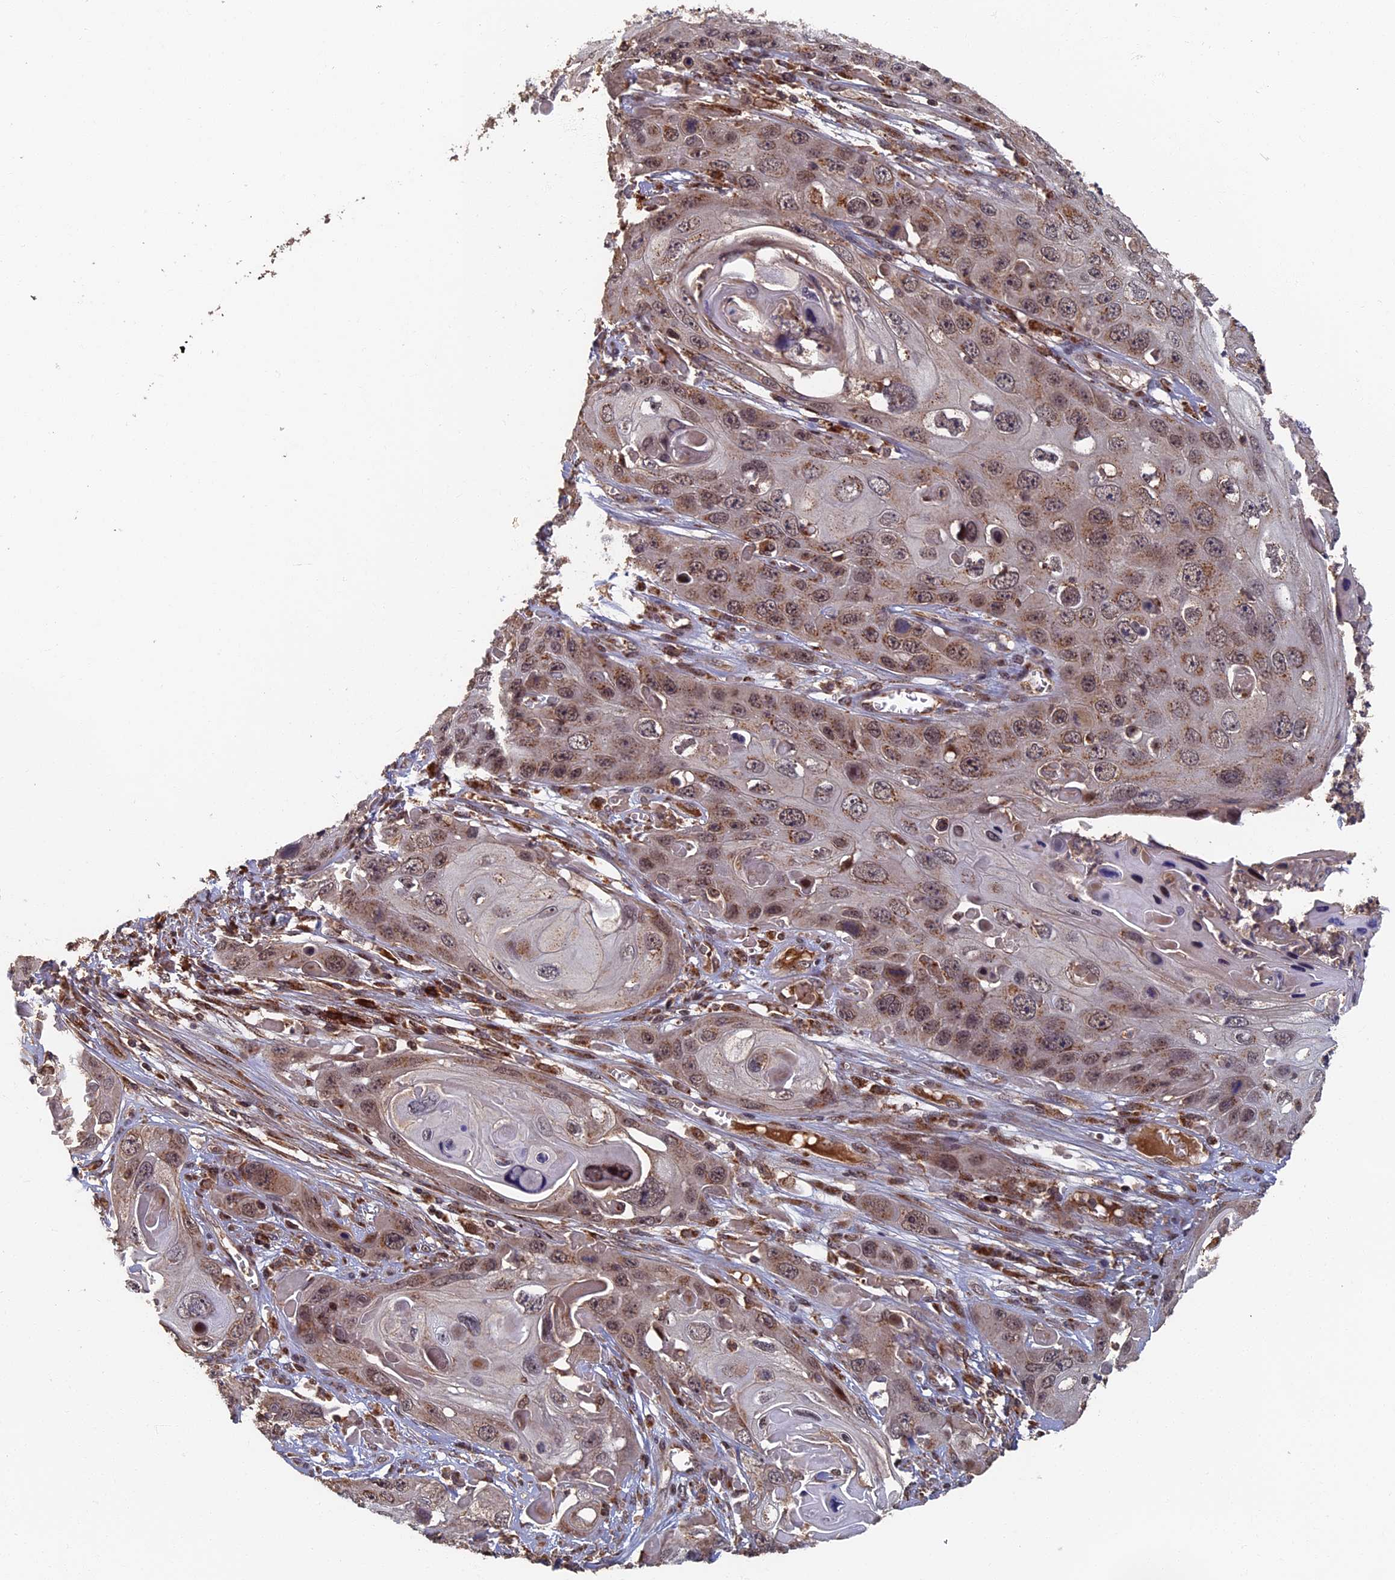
{"staining": {"intensity": "weak", "quantity": ">75%", "location": "cytoplasmic/membranous,nuclear"}, "tissue": "skin cancer", "cell_type": "Tumor cells", "image_type": "cancer", "snomed": [{"axis": "morphology", "description": "Squamous cell carcinoma, NOS"}, {"axis": "topography", "description": "Skin"}], "caption": "Human squamous cell carcinoma (skin) stained with a protein marker displays weak staining in tumor cells.", "gene": "RASGRF1", "patient": {"sex": "male", "age": 55}}